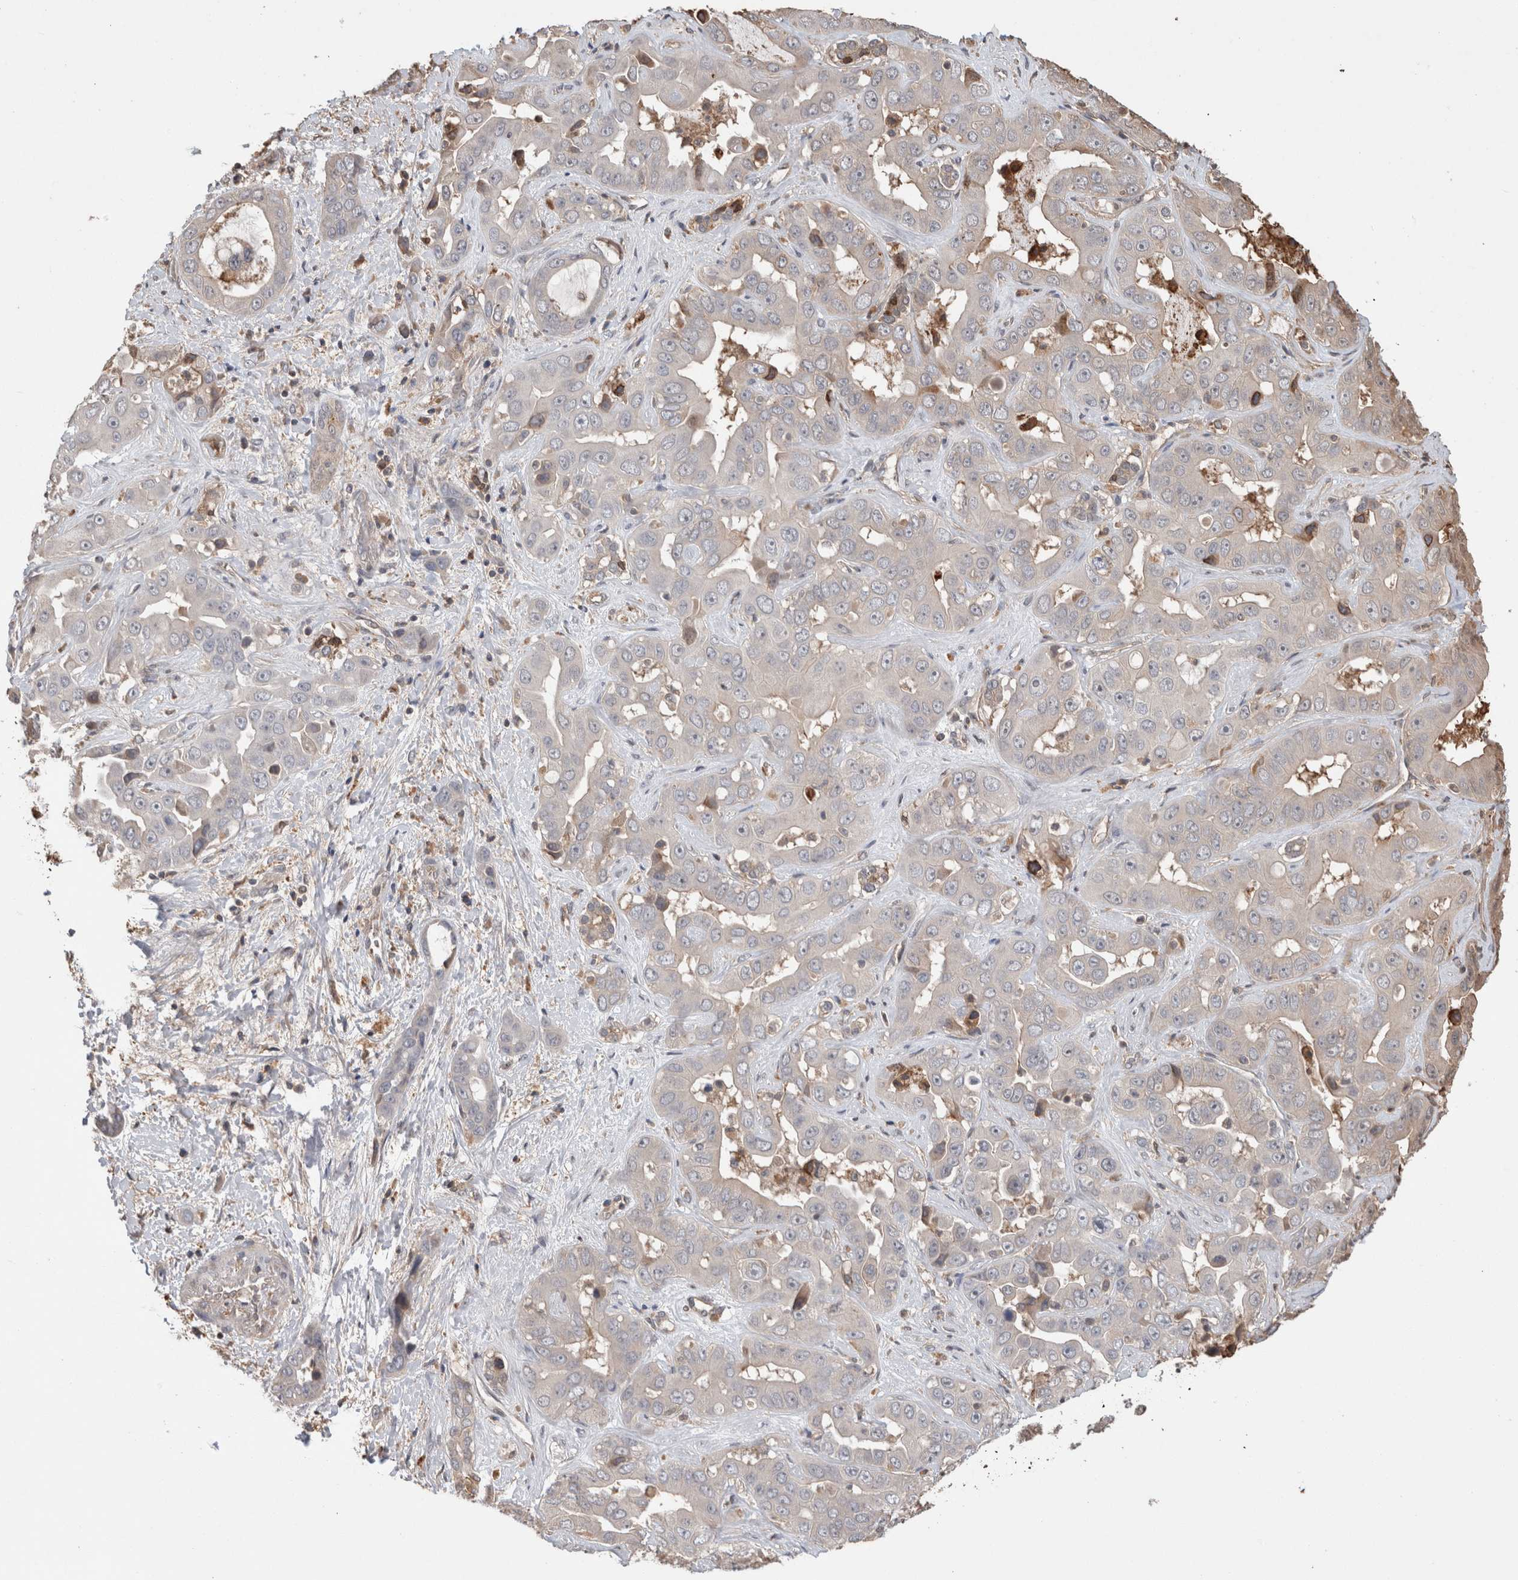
{"staining": {"intensity": "moderate", "quantity": "<25%", "location": "cytoplasmic/membranous"}, "tissue": "liver cancer", "cell_type": "Tumor cells", "image_type": "cancer", "snomed": [{"axis": "morphology", "description": "Cholangiocarcinoma"}, {"axis": "topography", "description": "Liver"}], "caption": "Immunohistochemical staining of liver cancer (cholangiocarcinoma) reveals low levels of moderate cytoplasmic/membranous protein positivity in approximately <25% of tumor cells. The protein is stained brown, and the nuclei are stained in blue (DAB IHC with brightfield microscopy, high magnification).", "gene": "TRIM5", "patient": {"sex": "female", "age": 52}}